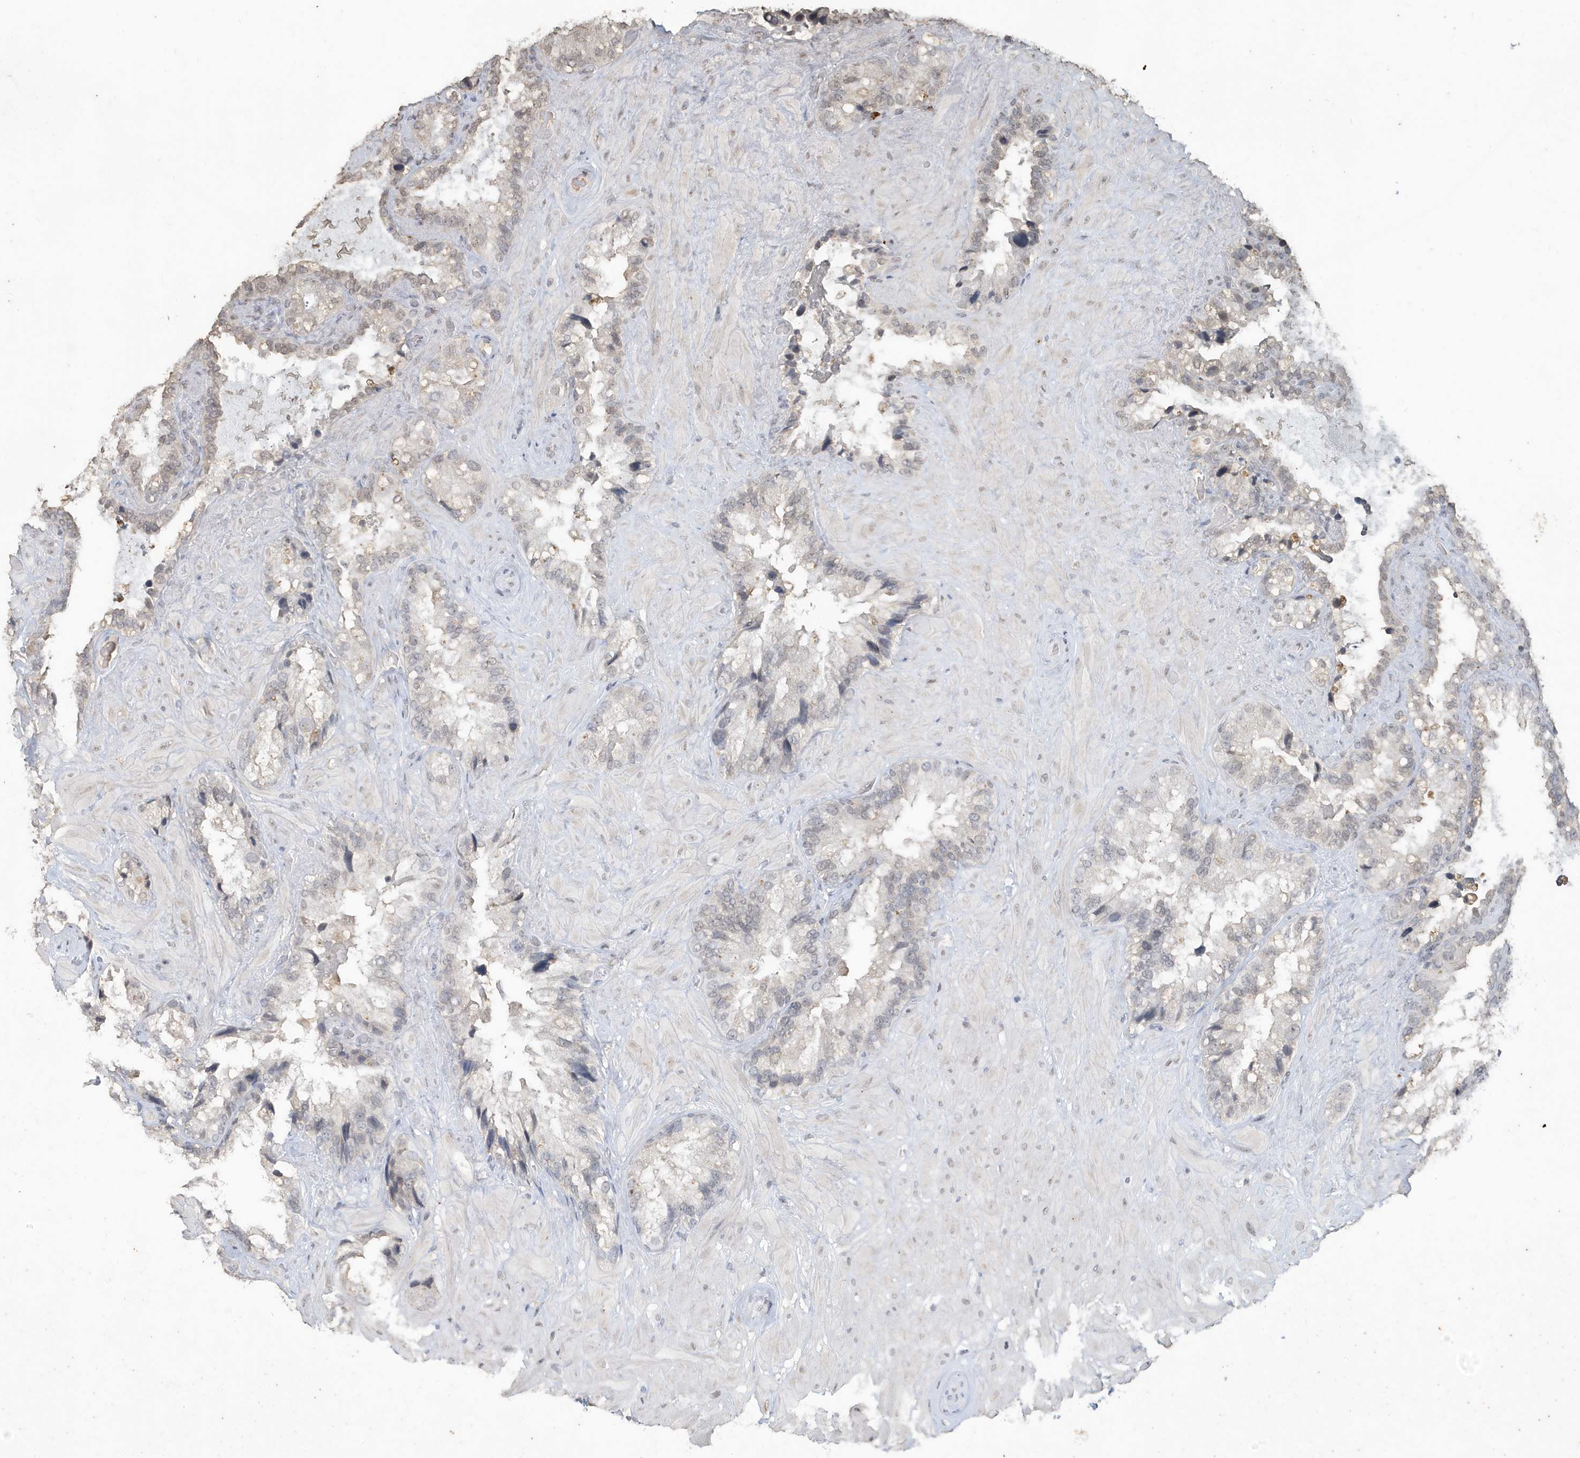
{"staining": {"intensity": "weak", "quantity": "<25%", "location": "nuclear"}, "tissue": "seminal vesicle", "cell_type": "Glandular cells", "image_type": "normal", "snomed": [{"axis": "morphology", "description": "Normal tissue, NOS"}, {"axis": "topography", "description": "Prostate"}, {"axis": "topography", "description": "Seminal veicle"}], "caption": "Immunohistochemistry histopathology image of benign seminal vesicle: seminal vesicle stained with DAB (3,3'-diaminobenzidine) demonstrates no significant protein positivity in glandular cells.", "gene": "DEFA1", "patient": {"sex": "male", "age": 68}}